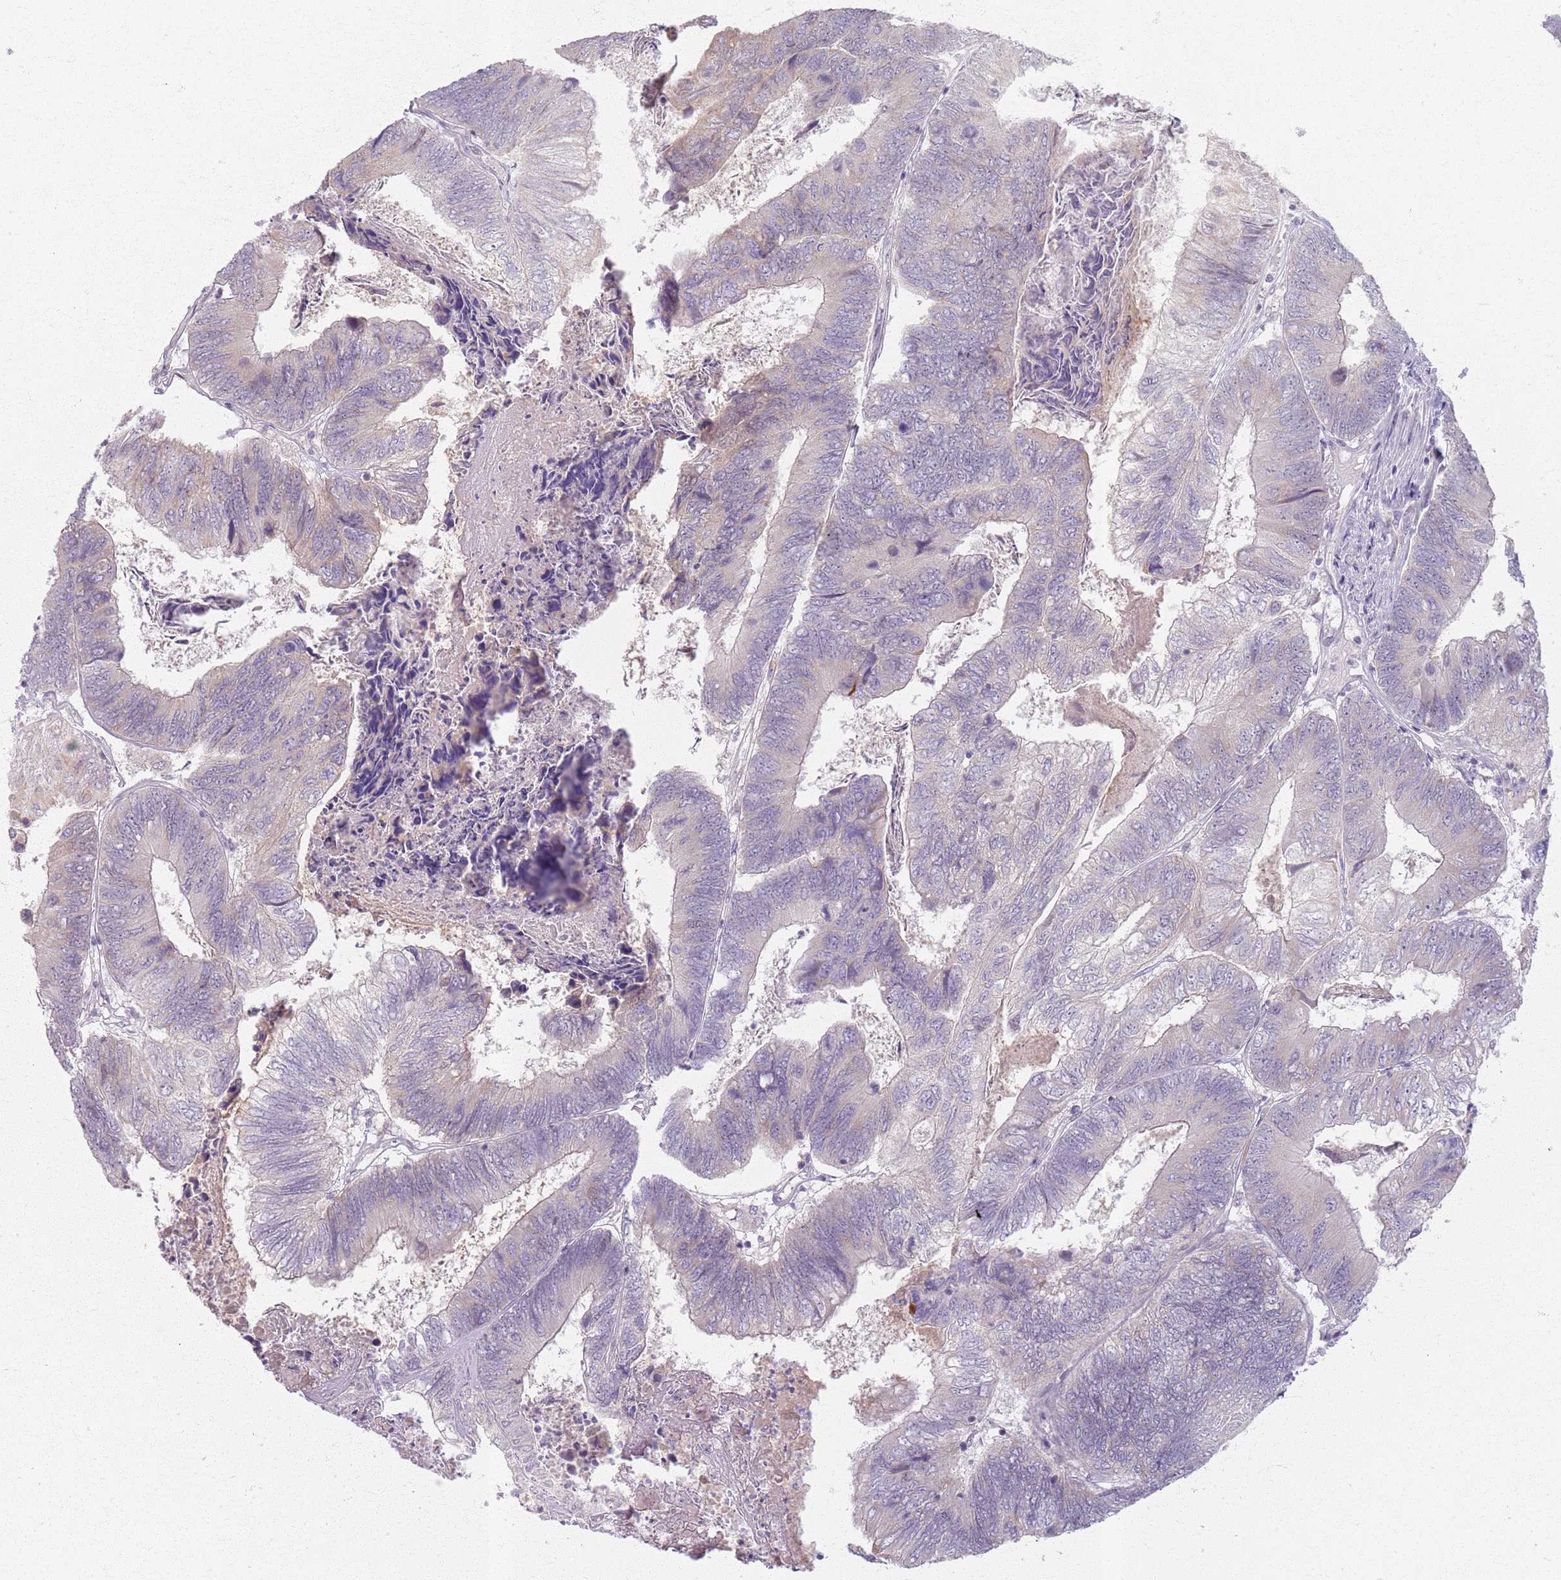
{"staining": {"intensity": "negative", "quantity": "none", "location": "none"}, "tissue": "colorectal cancer", "cell_type": "Tumor cells", "image_type": "cancer", "snomed": [{"axis": "morphology", "description": "Adenocarcinoma, NOS"}, {"axis": "topography", "description": "Colon"}], "caption": "Tumor cells are negative for protein expression in human colorectal cancer (adenocarcinoma).", "gene": "CRIPT", "patient": {"sex": "female", "age": 67}}